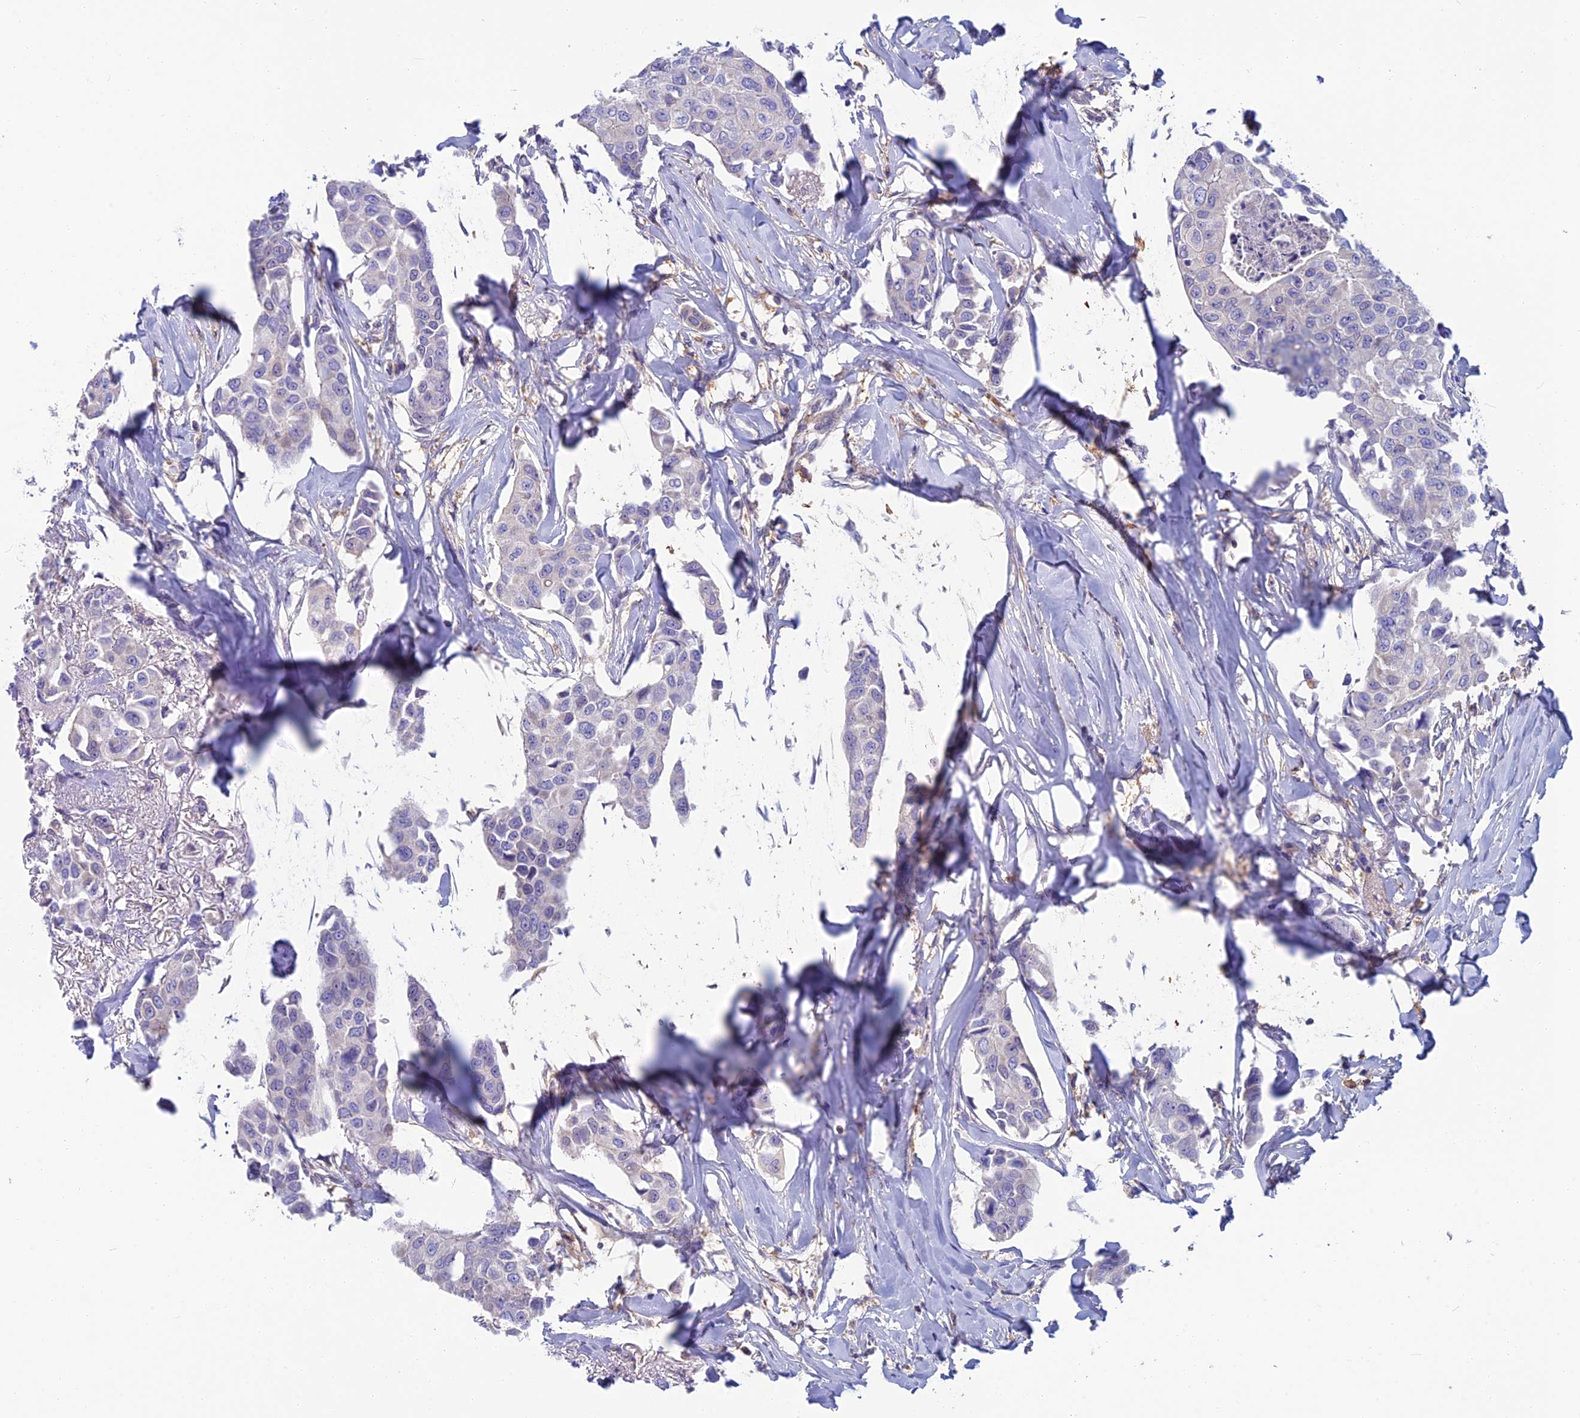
{"staining": {"intensity": "negative", "quantity": "none", "location": "none"}, "tissue": "breast cancer", "cell_type": "Tumor cells", "image_type": "cancer", "snomed": [{"axis": "morphology", "description": "Duct carcinoma"}, {"axis": "topography", "description": "Breast"}], "caption": "Protein analysis of breast intraductal carcinoma shows no significant staining in tumor cells.", "gene": "SNAP91", "patient": {"sex": "female", "age": 80}}